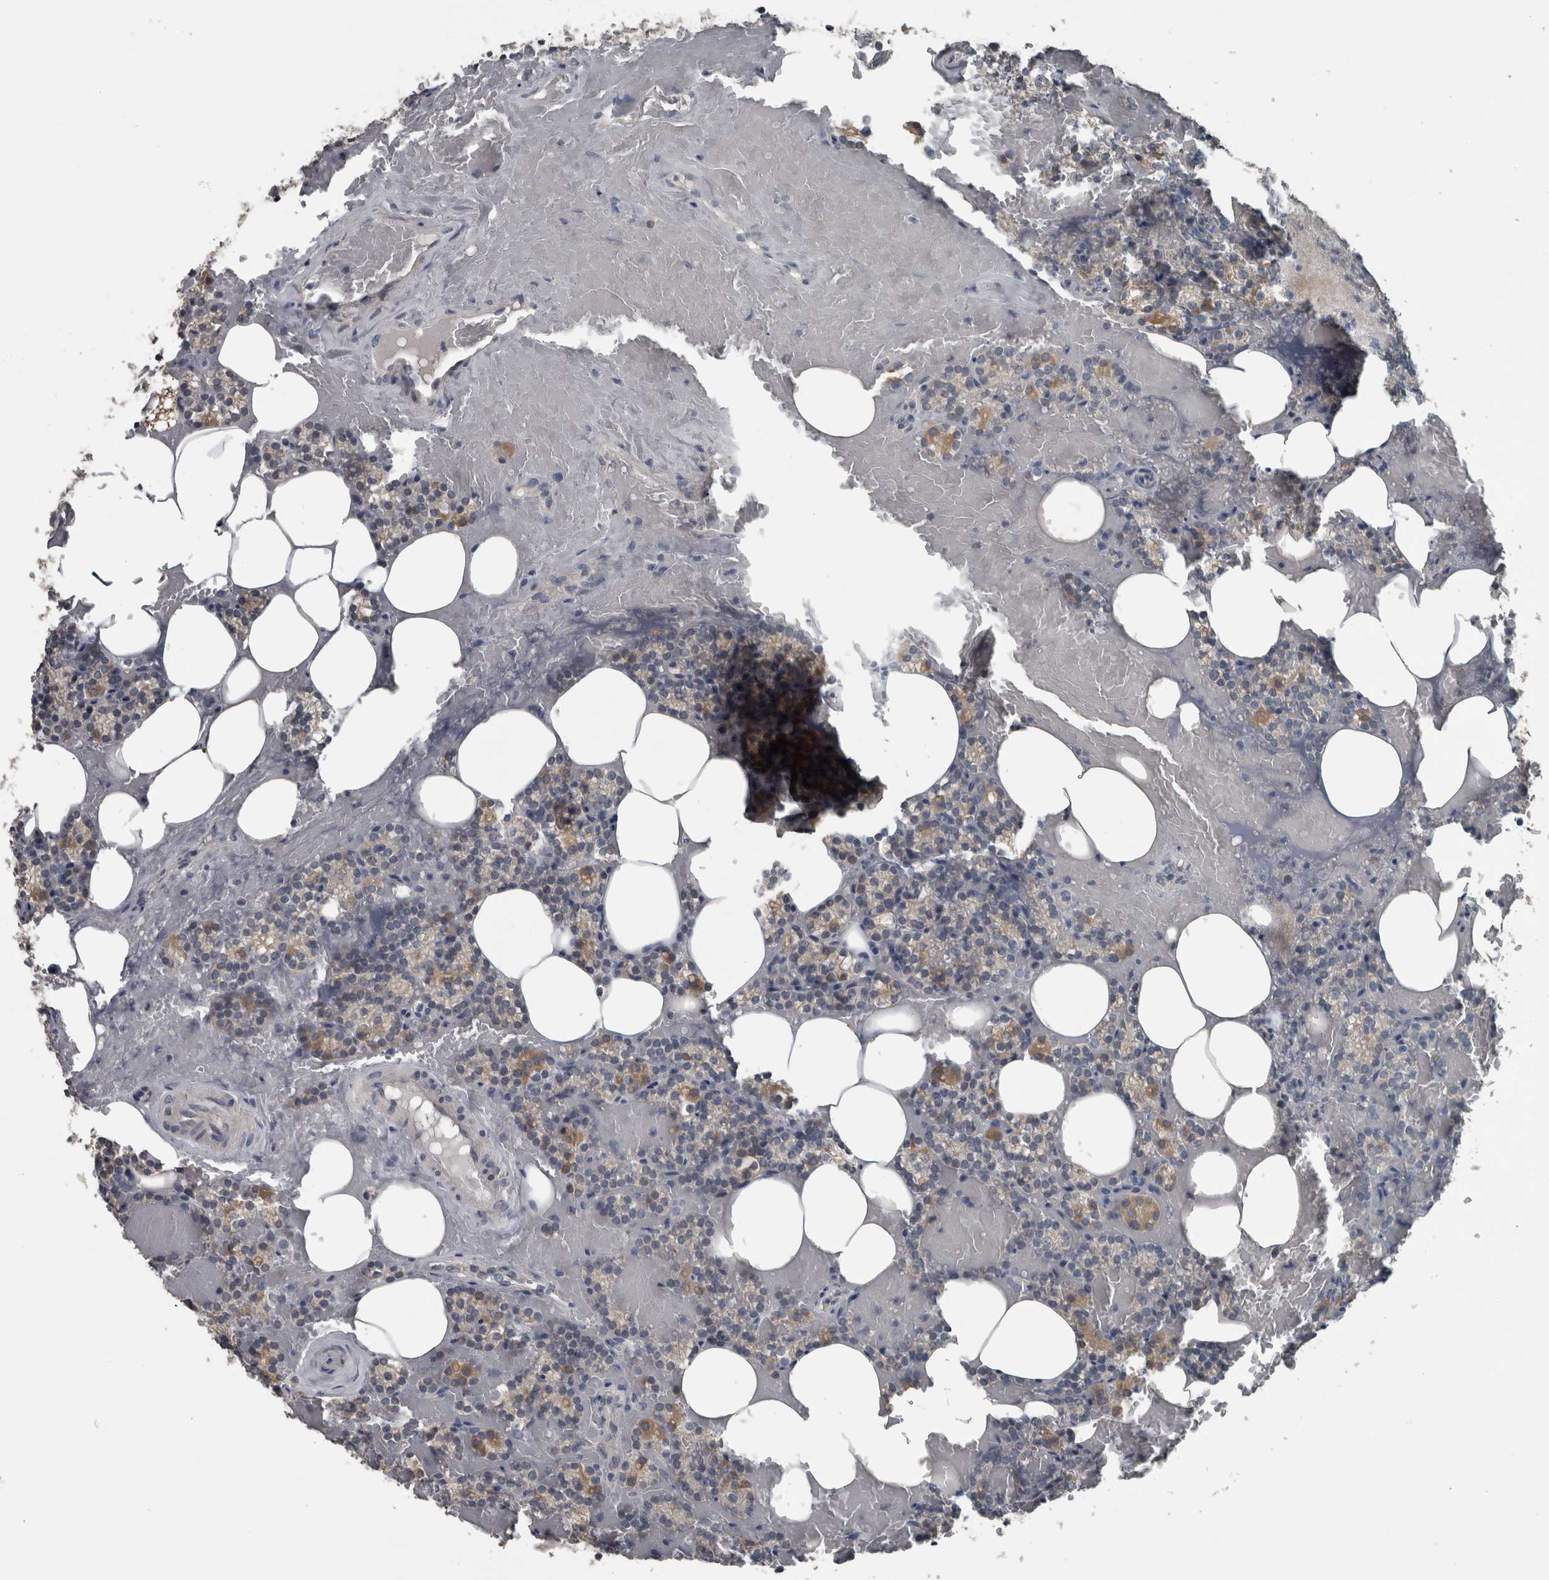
{"staining": {"intensity": "weak", "quantity": "25%-75%", "location": "cytoplasmic/membranous"}, "tissue": "parathyroid gland", "cell_type": "Glandular cells", "image_type": "normal", "snomed": [{"axis": "morphology", "description": "Normal tissue, NOS"}, {"axis": "topography", "description": "Parathyroid gland"}], "caption": "Immunohistochemistry (IHC) histopathology image of benign parathyroid gland stained for a protein (brown), which shows low levels of weak cytoplasmic/membranous expression in approximately 25%-75% of glandular cells.", "gene": "KRT20", "patient": {"sex": "female", "age": 78}}